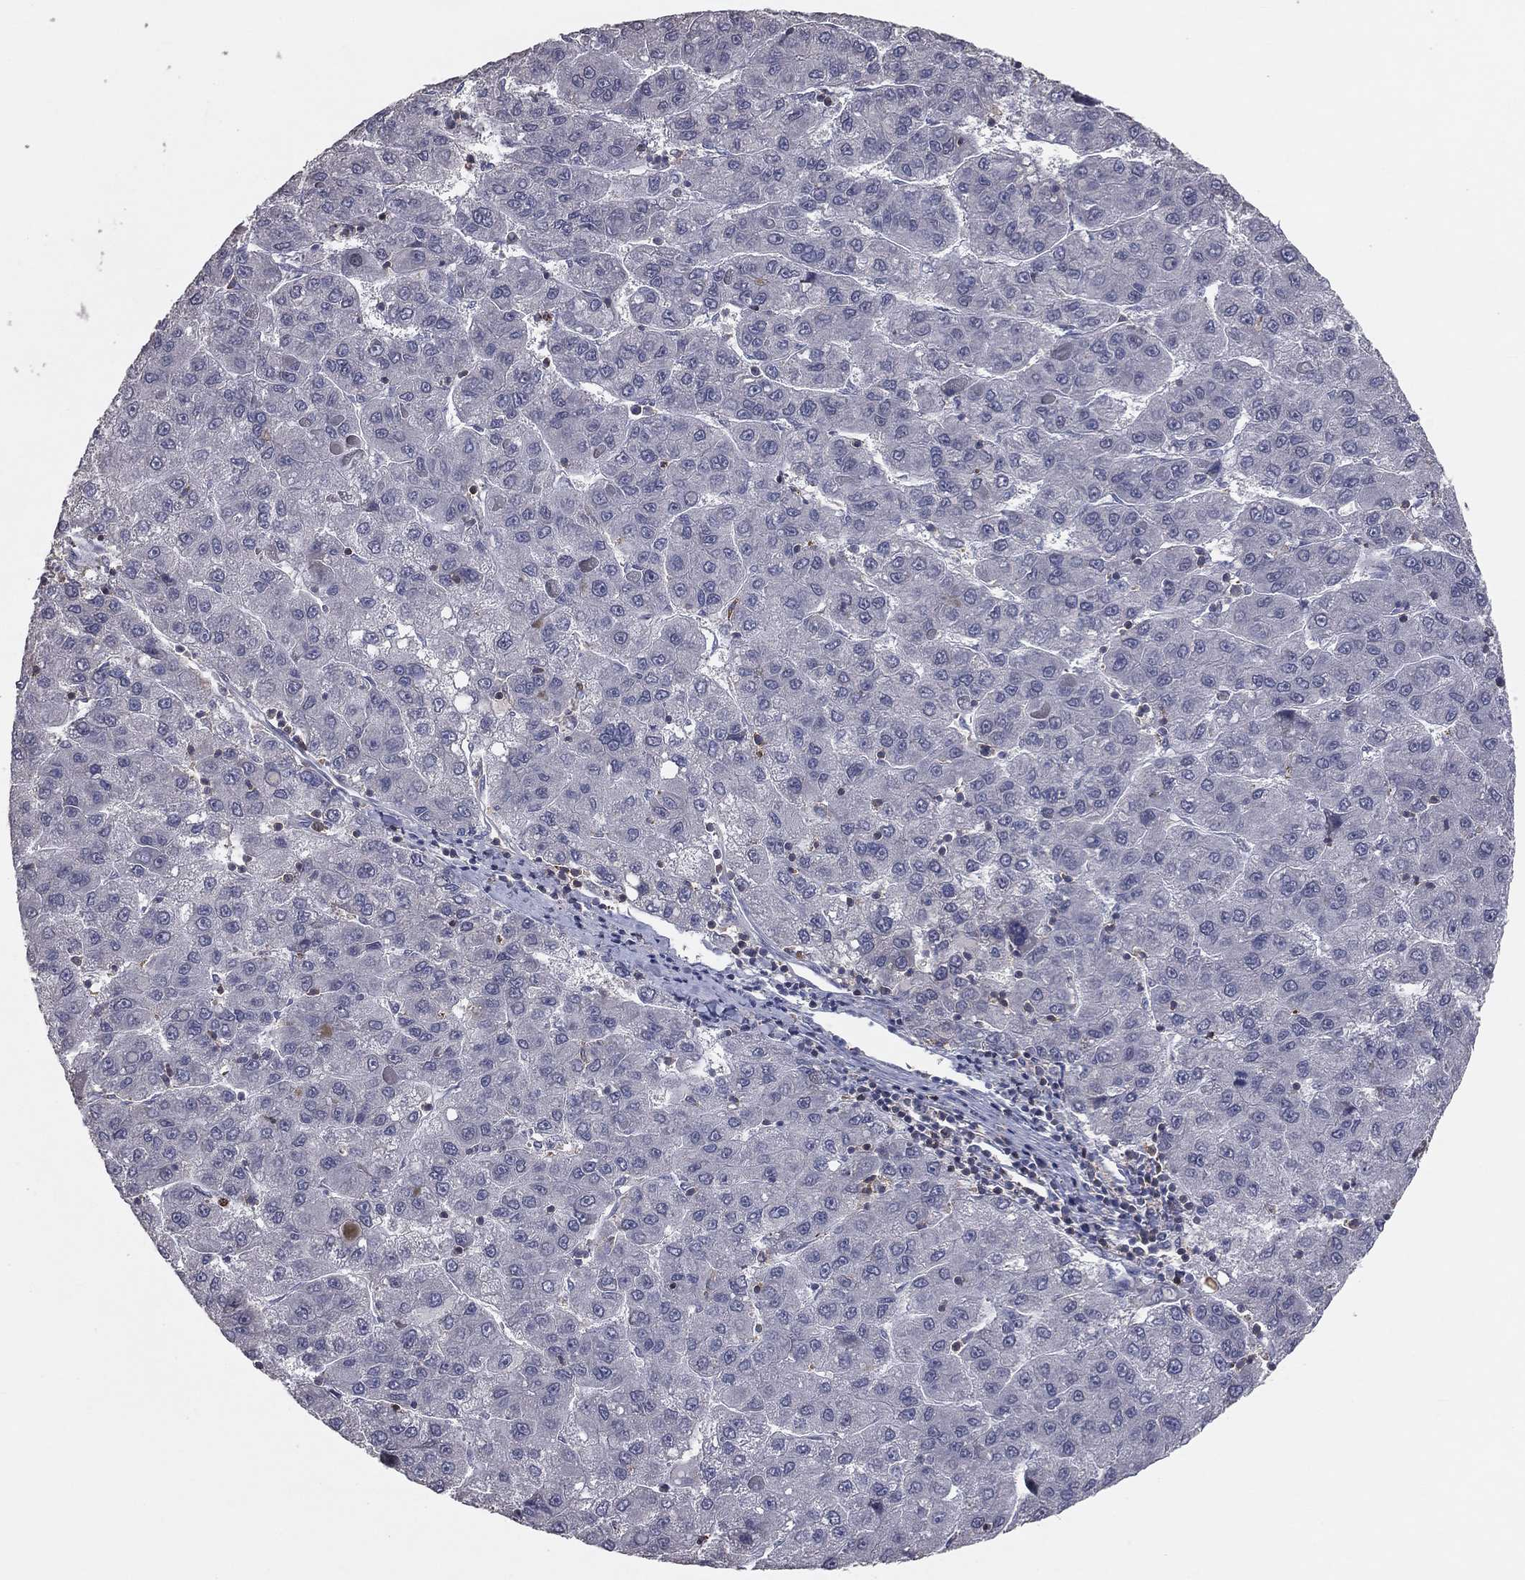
{"staining": {"intensity": "negative", "quantity": "none", "location": "none"}, "tissue": "liver cancer", "cell_type": "Tumor cells", "image_type": "cancer", "snomed": [{"axis": "morphology", "description": "Carcinoma, Hepatocellular, NOS"}, {"axis": "topography", "description": "Liver"}], "caption": "Immunohistochemical staining of liver cancer demonstrates no significant expression in tumor cells.", "gene": "PSTPIP1", "patient": {"sex": "female", "age": 82}}